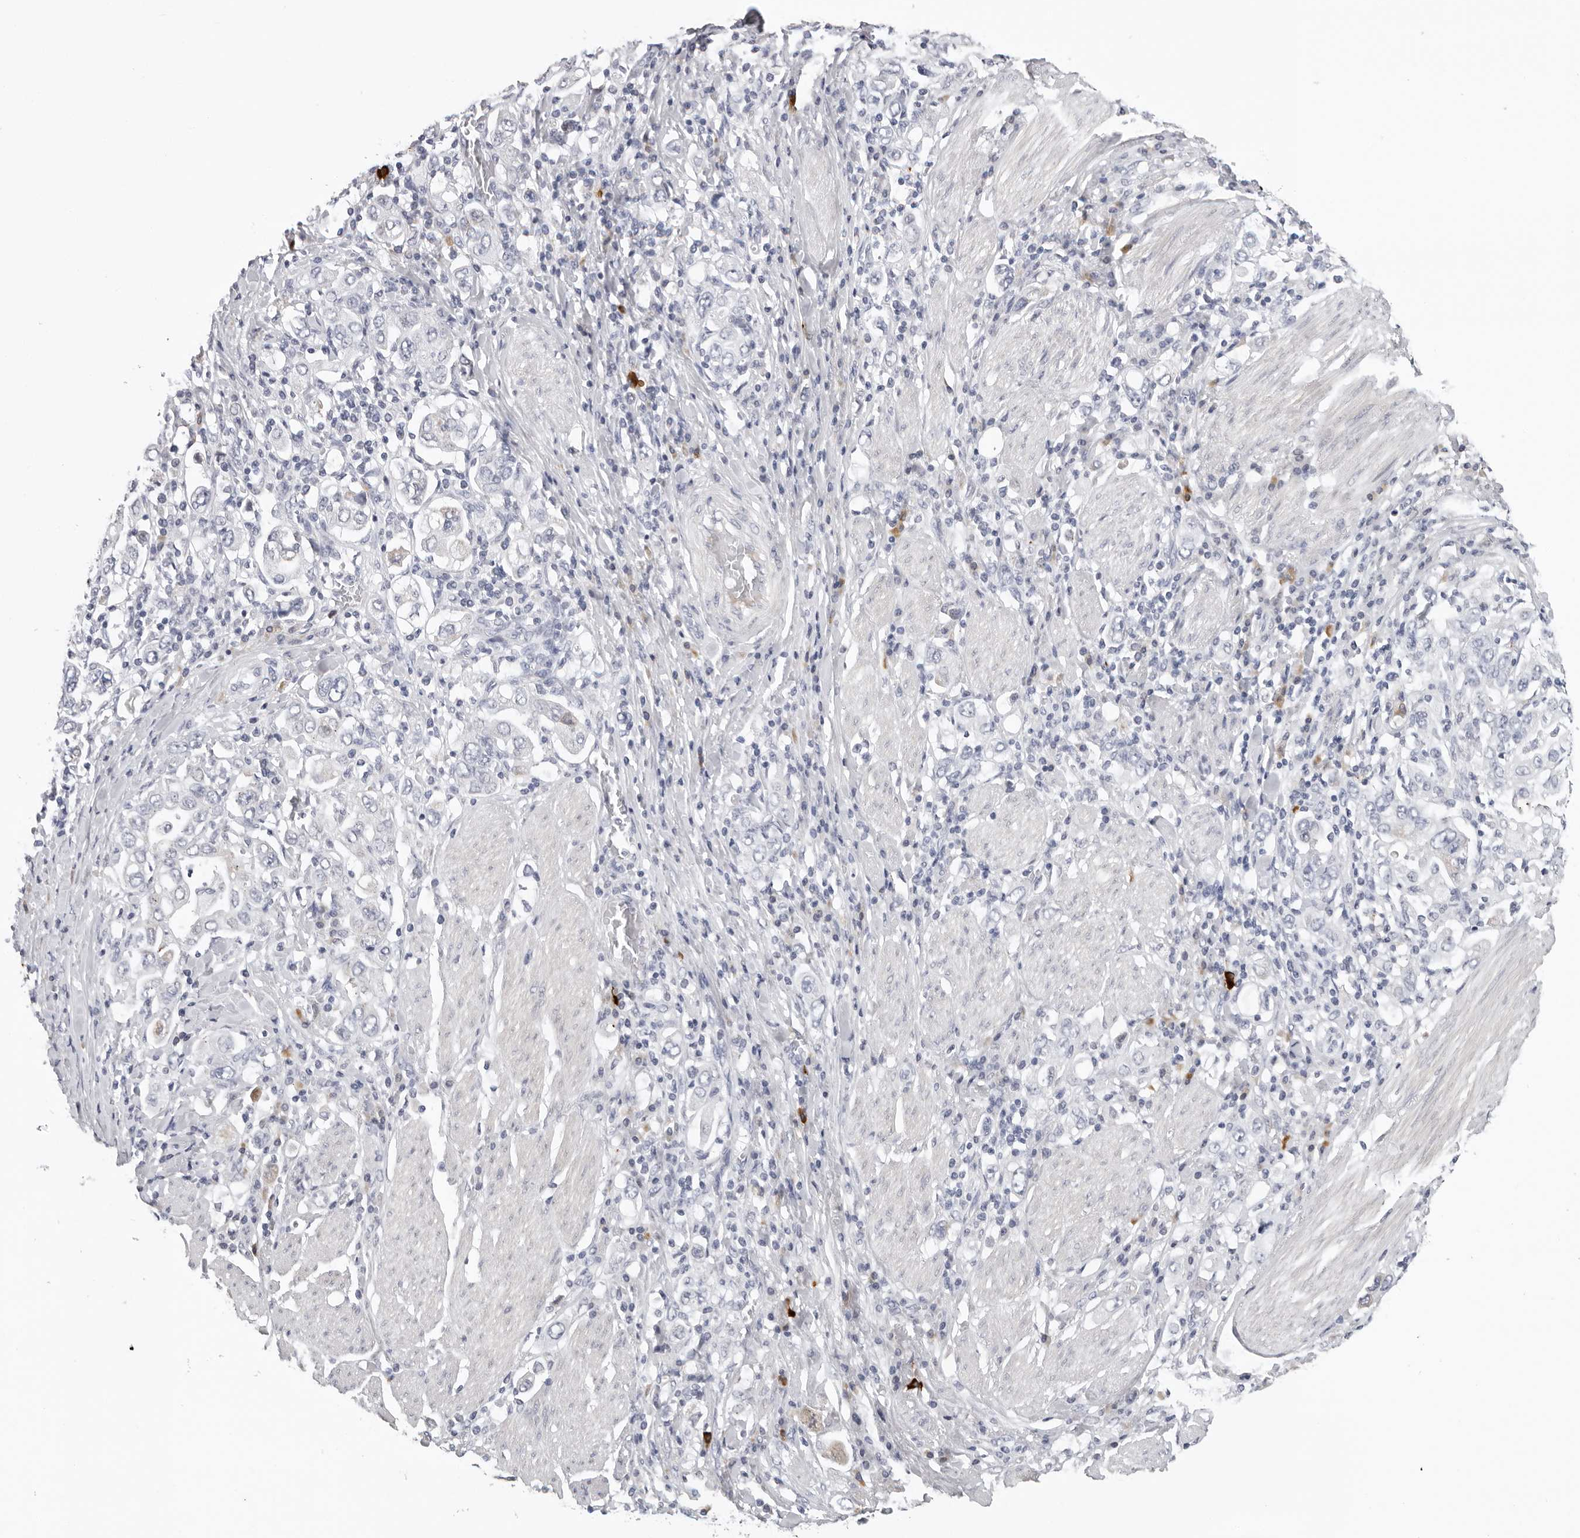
{"staining": {"intensity": "negative", "quantity": "none", "location": "none"}, "tissue": "stomach cancer", "cell_type": "Tumor cells", "image_type": "cancer", "snomed": [{"axis": "morphology", "description": "Adenocarcinoma, NOS"}, {"axis": "topography", "description": "Stomach, upper"}], "caption": "Immunohistochemistry of human stomach adenocarcinoma displays no staining in tumor cells.", "gene": "ZNF502", "patient": {"sex": "male", "age": 62}}